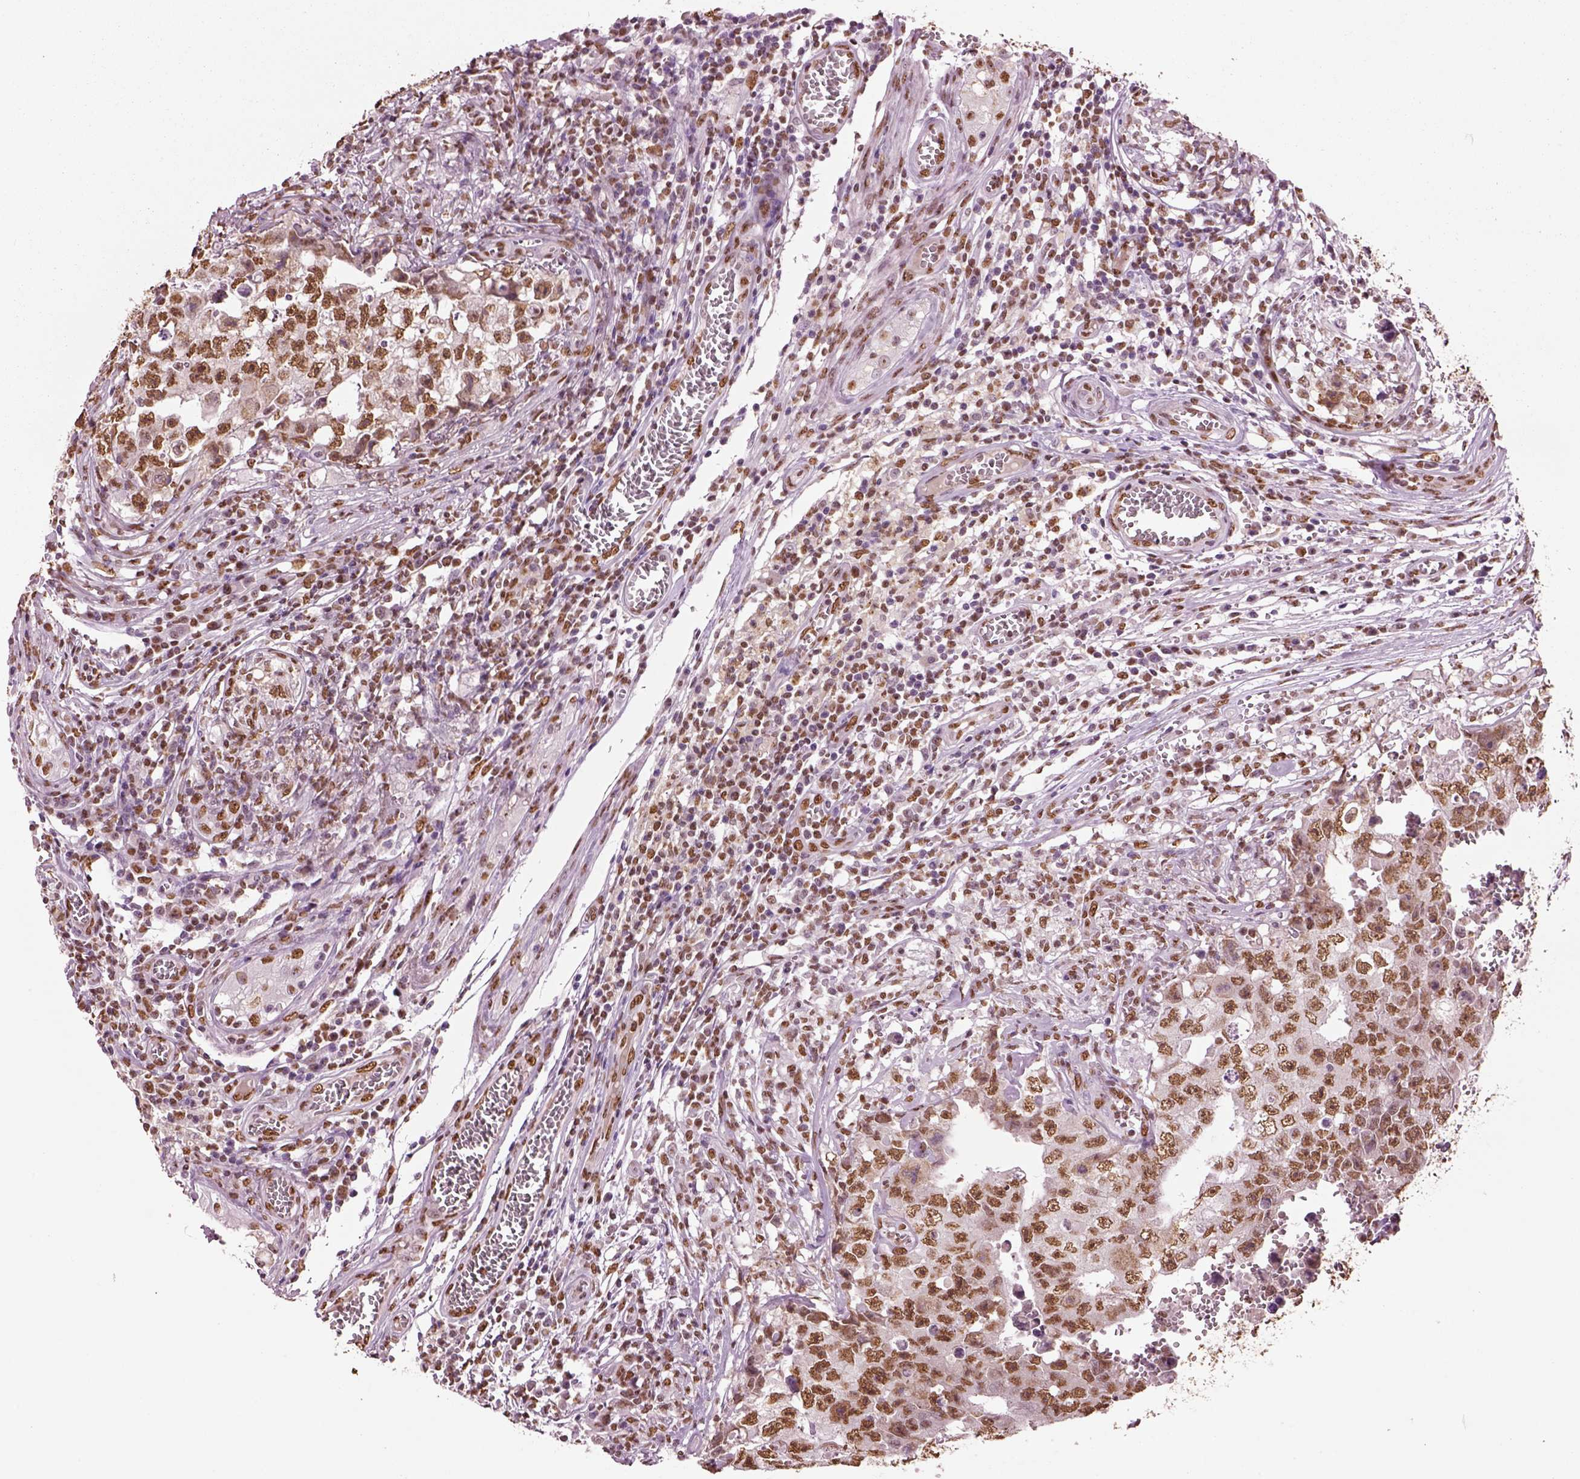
{"staining": {"intensity": "moderate", "quantity": ">75%", "location": "nuclear"}, "tissue": "testis cancer", "cell_type": "Tumor cells", "image_type": "cancer", "snomed": [{"axis": "morphology", "description": "Carcinoma, Embryonal, NOS"}, {"axis": "topography", "description": "Testis"}], "caption": "A brown stain highlights moderate nuclear staining of a protein in embryonal carcinoma (testis) tumor cells.", "gene": "DDX3X", "patient": {"sex": "male", "age": 36}}